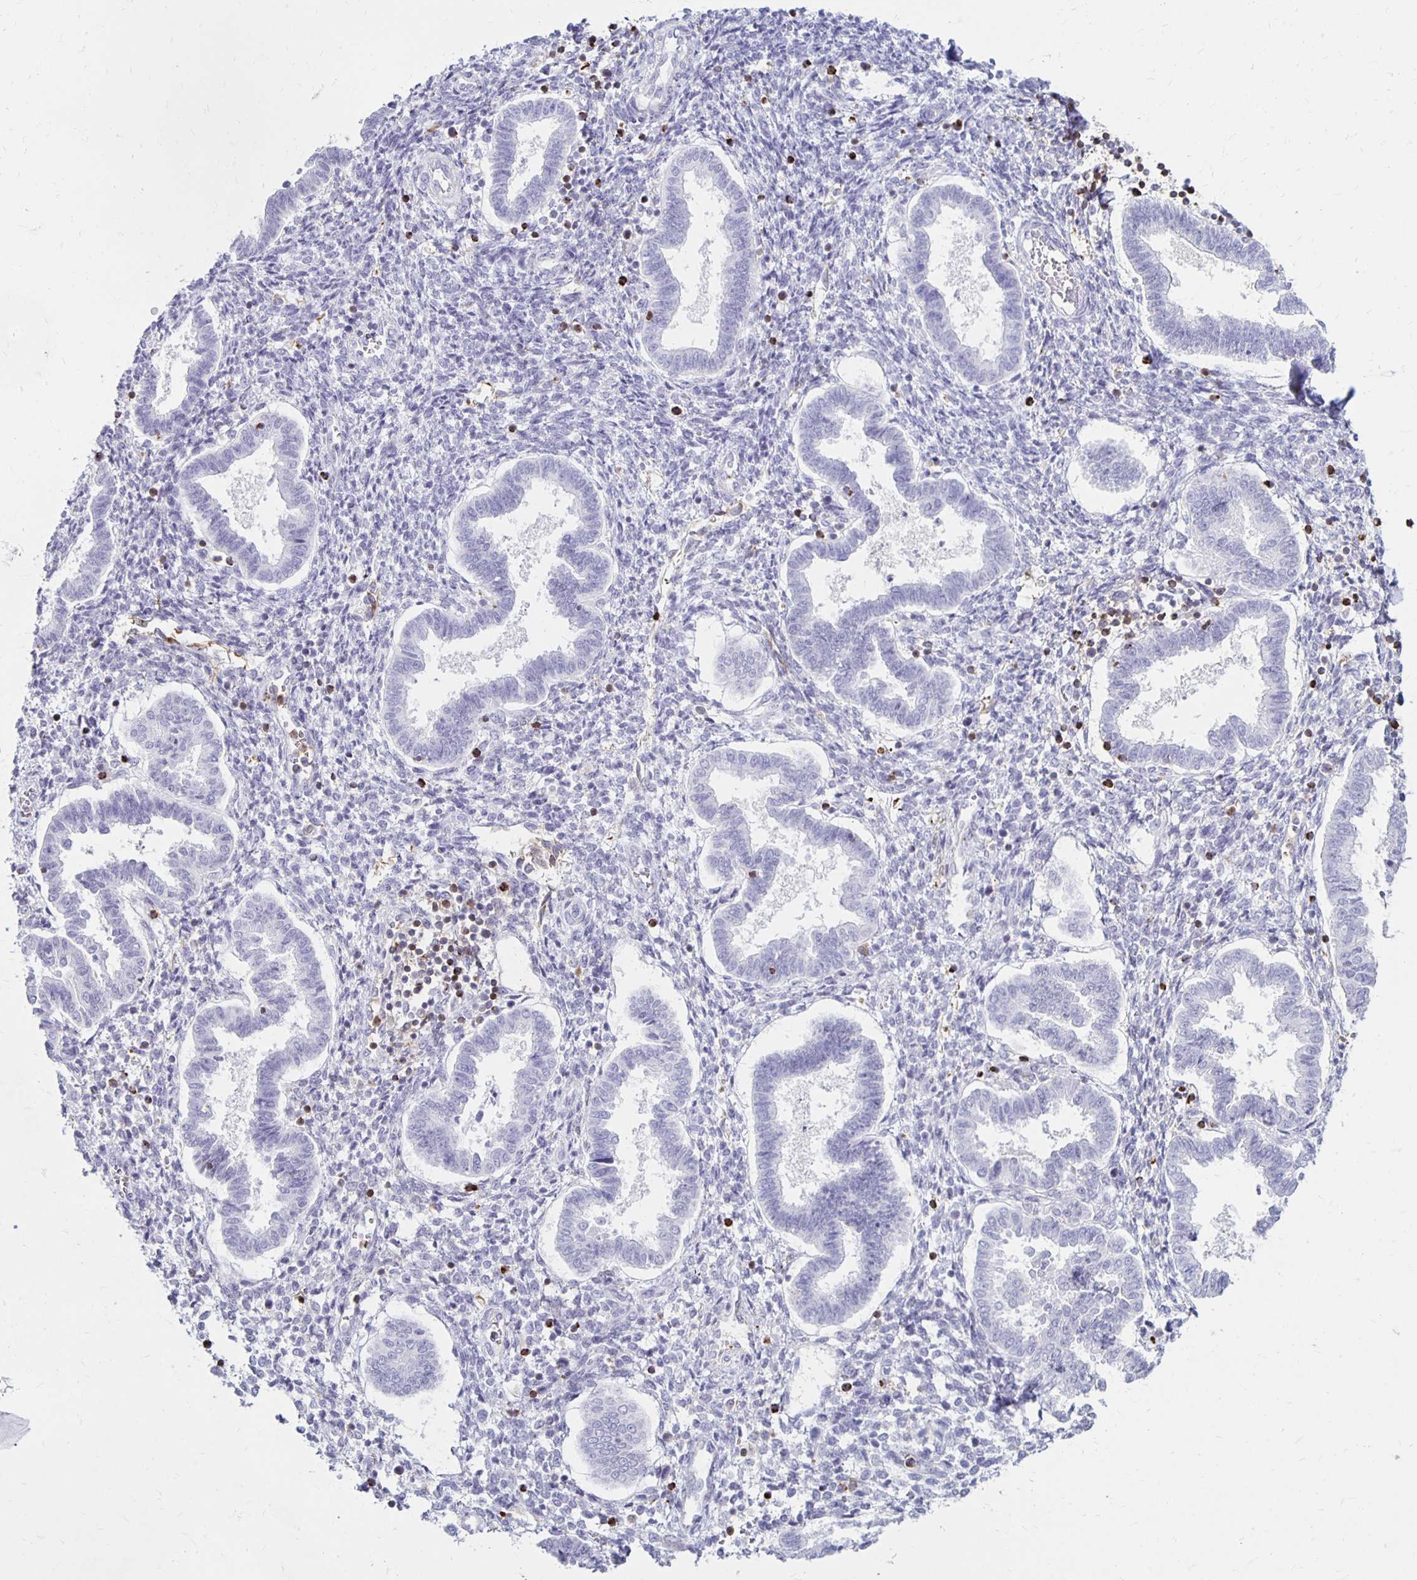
{"staining": {"intensity": "negative", "quantity": "none", "location": "none"}, "tissue": "endometrium", "cell_type": "Cells in endometrial stroma", "image_type": "normal", "snomed": [{"axis": "morphology", "description": "Normal tissue, NOS"}, {"axis": "topography", "description": "Endometrium"}], "caption": "IHC histopathology image of benign endometrium stained for a protein (brown), which reveals no positivity in cells in endometrial stroma. Nuclei are stained in blue.", "gene": "CCL21", "patient": {"sex": "female", "age": 24}}